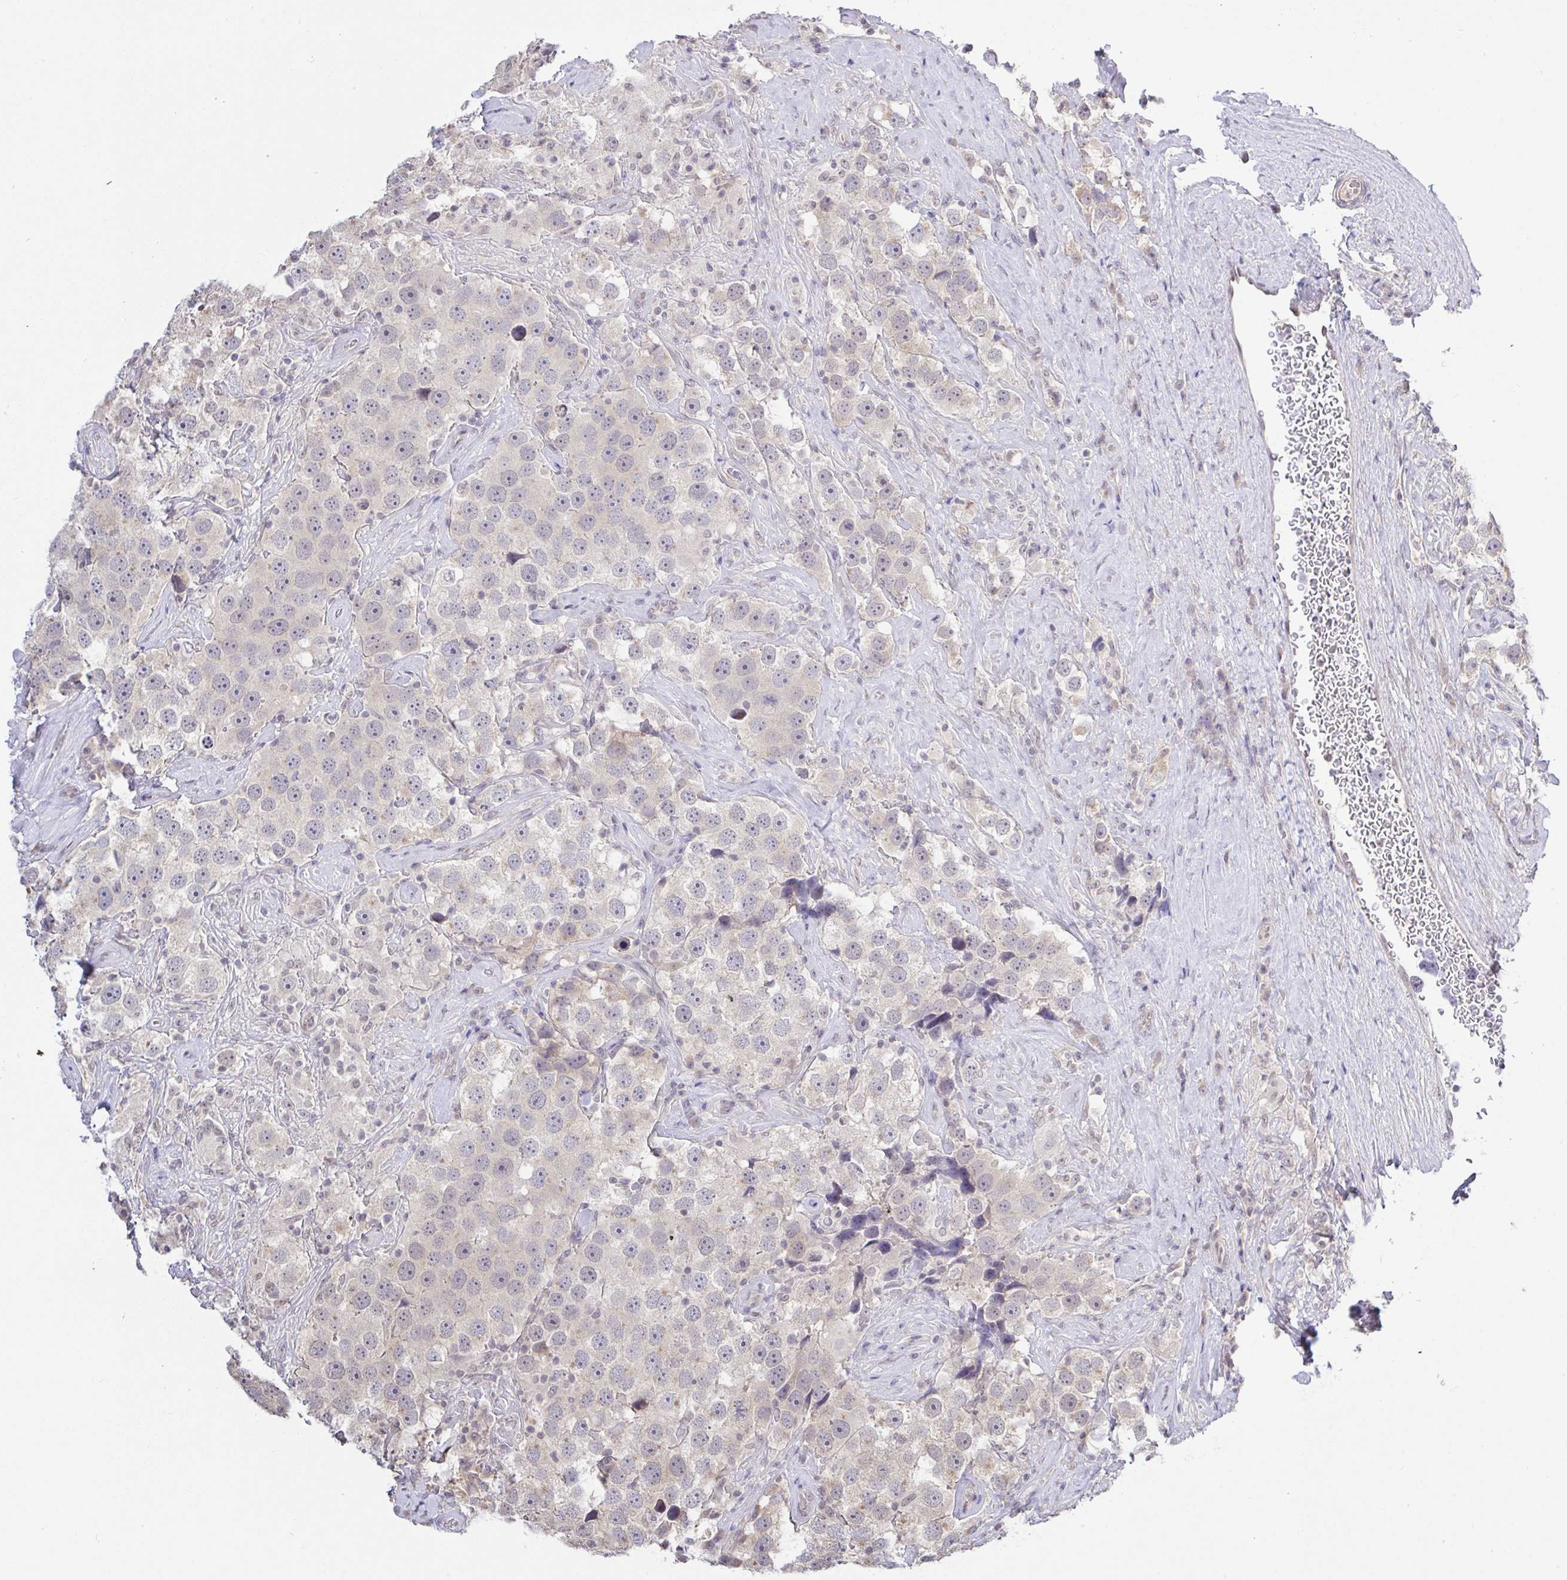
{"staining": {"intensity": "negative", "quantity": "none", "location": "none"}, "tissue": "testis cancer", "cell_type": "Tumor cells", "image_type": "cancer", "snomed": [{"axis": "morphology", "description": "Seminoma, NOS"}, {"axis": "topography", "description": "Testis"}], "caption": "This is an IHC photomicrograph of human seminoma (testis). There is no expression in tumor cells.", "gene": "HYPK", "patient": {"sex": "male", "age": 49}}